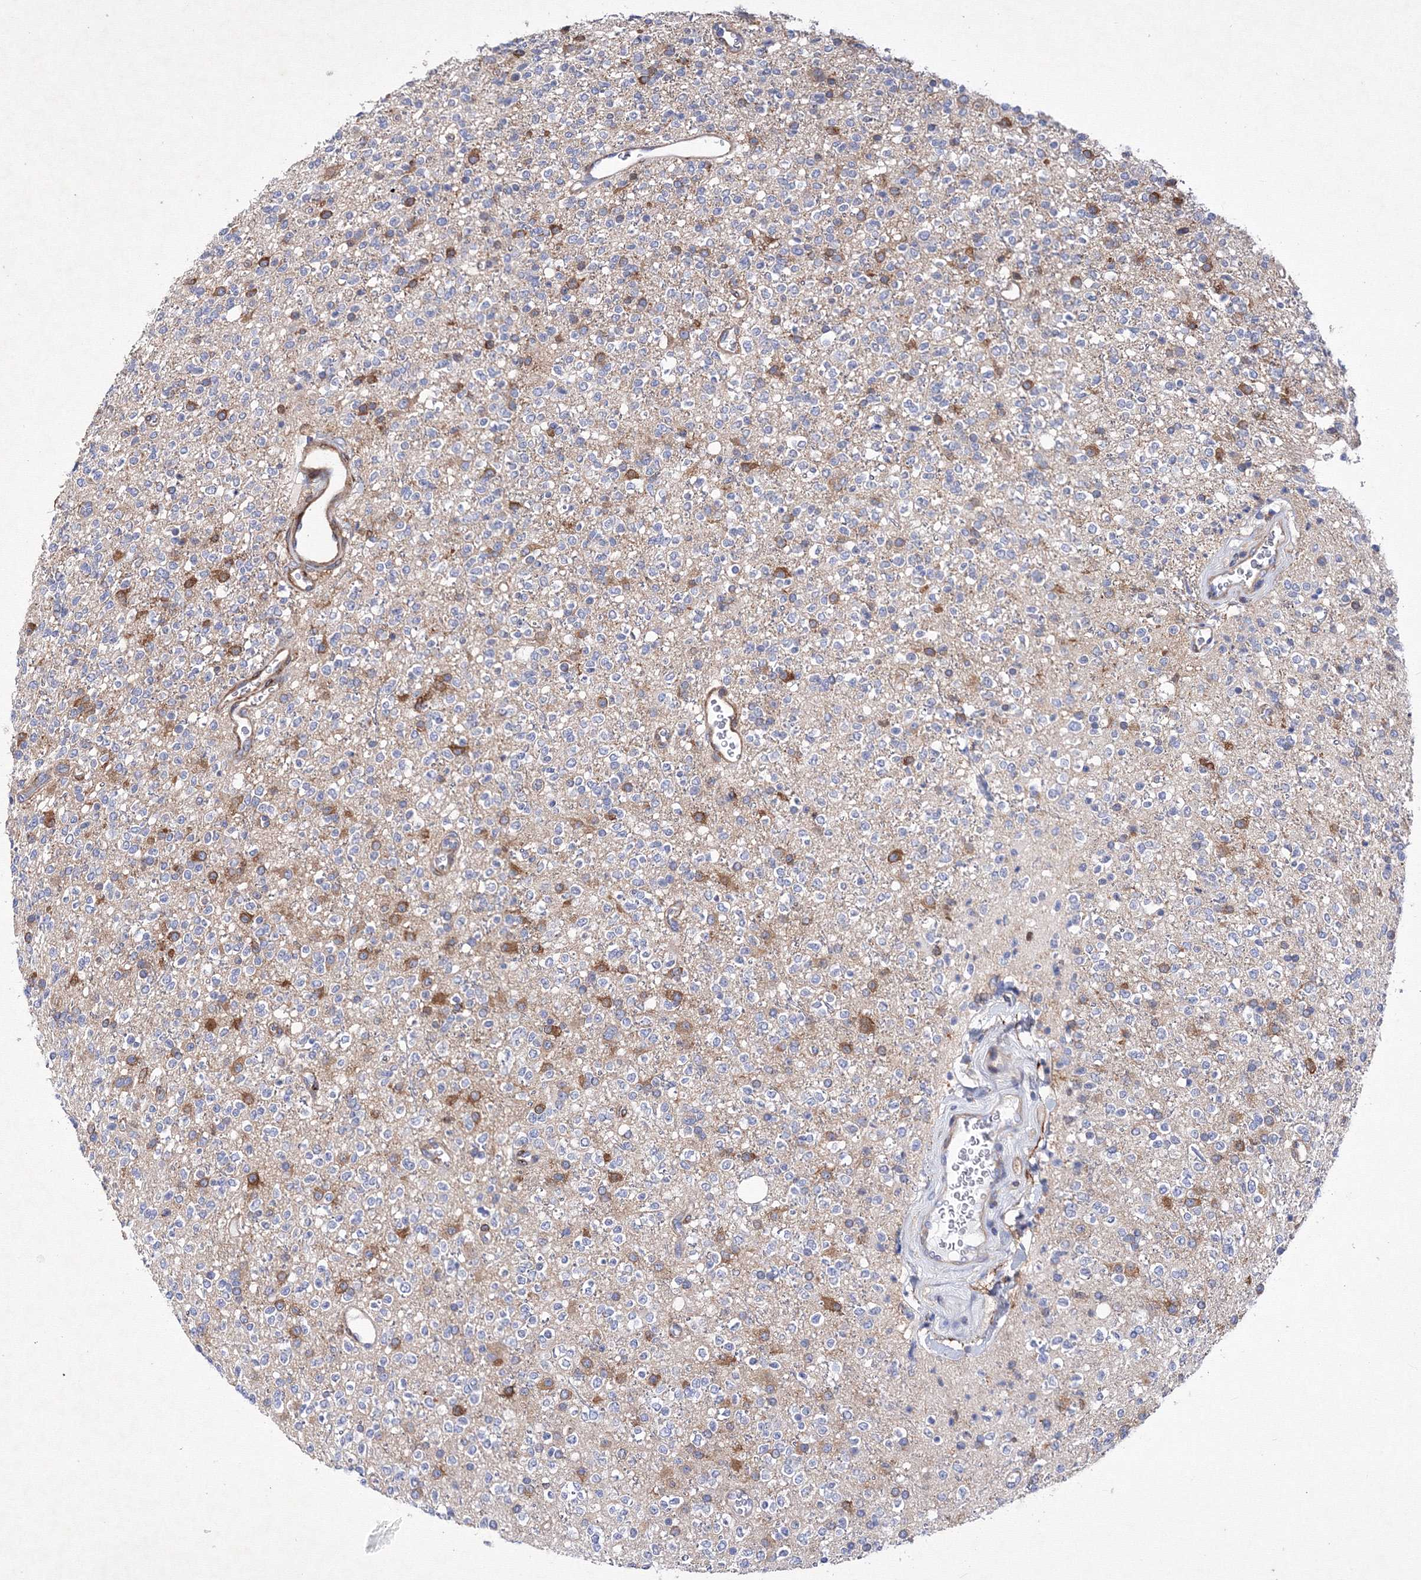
{"staining": {"intensity": "moderate", "quantity": "<25%", "location": "cytoplasmic/membranous"}, "tissue": "glioma", "cell_type": "Tumor cells", "image_type": "cancer", "snomed": [{"axis": "morphology", "description": "Glioma, malignant, High grade"}, {"axis": "topography", "description": "Brain"}], "caption": "Immunohistochemical staining of glioma reveals low levels of moderate cytoplasmic/membranous expression in about <25% of tumor cells.", "gene": "SNX18", "patient": {"sex": "male", "age": 34}}